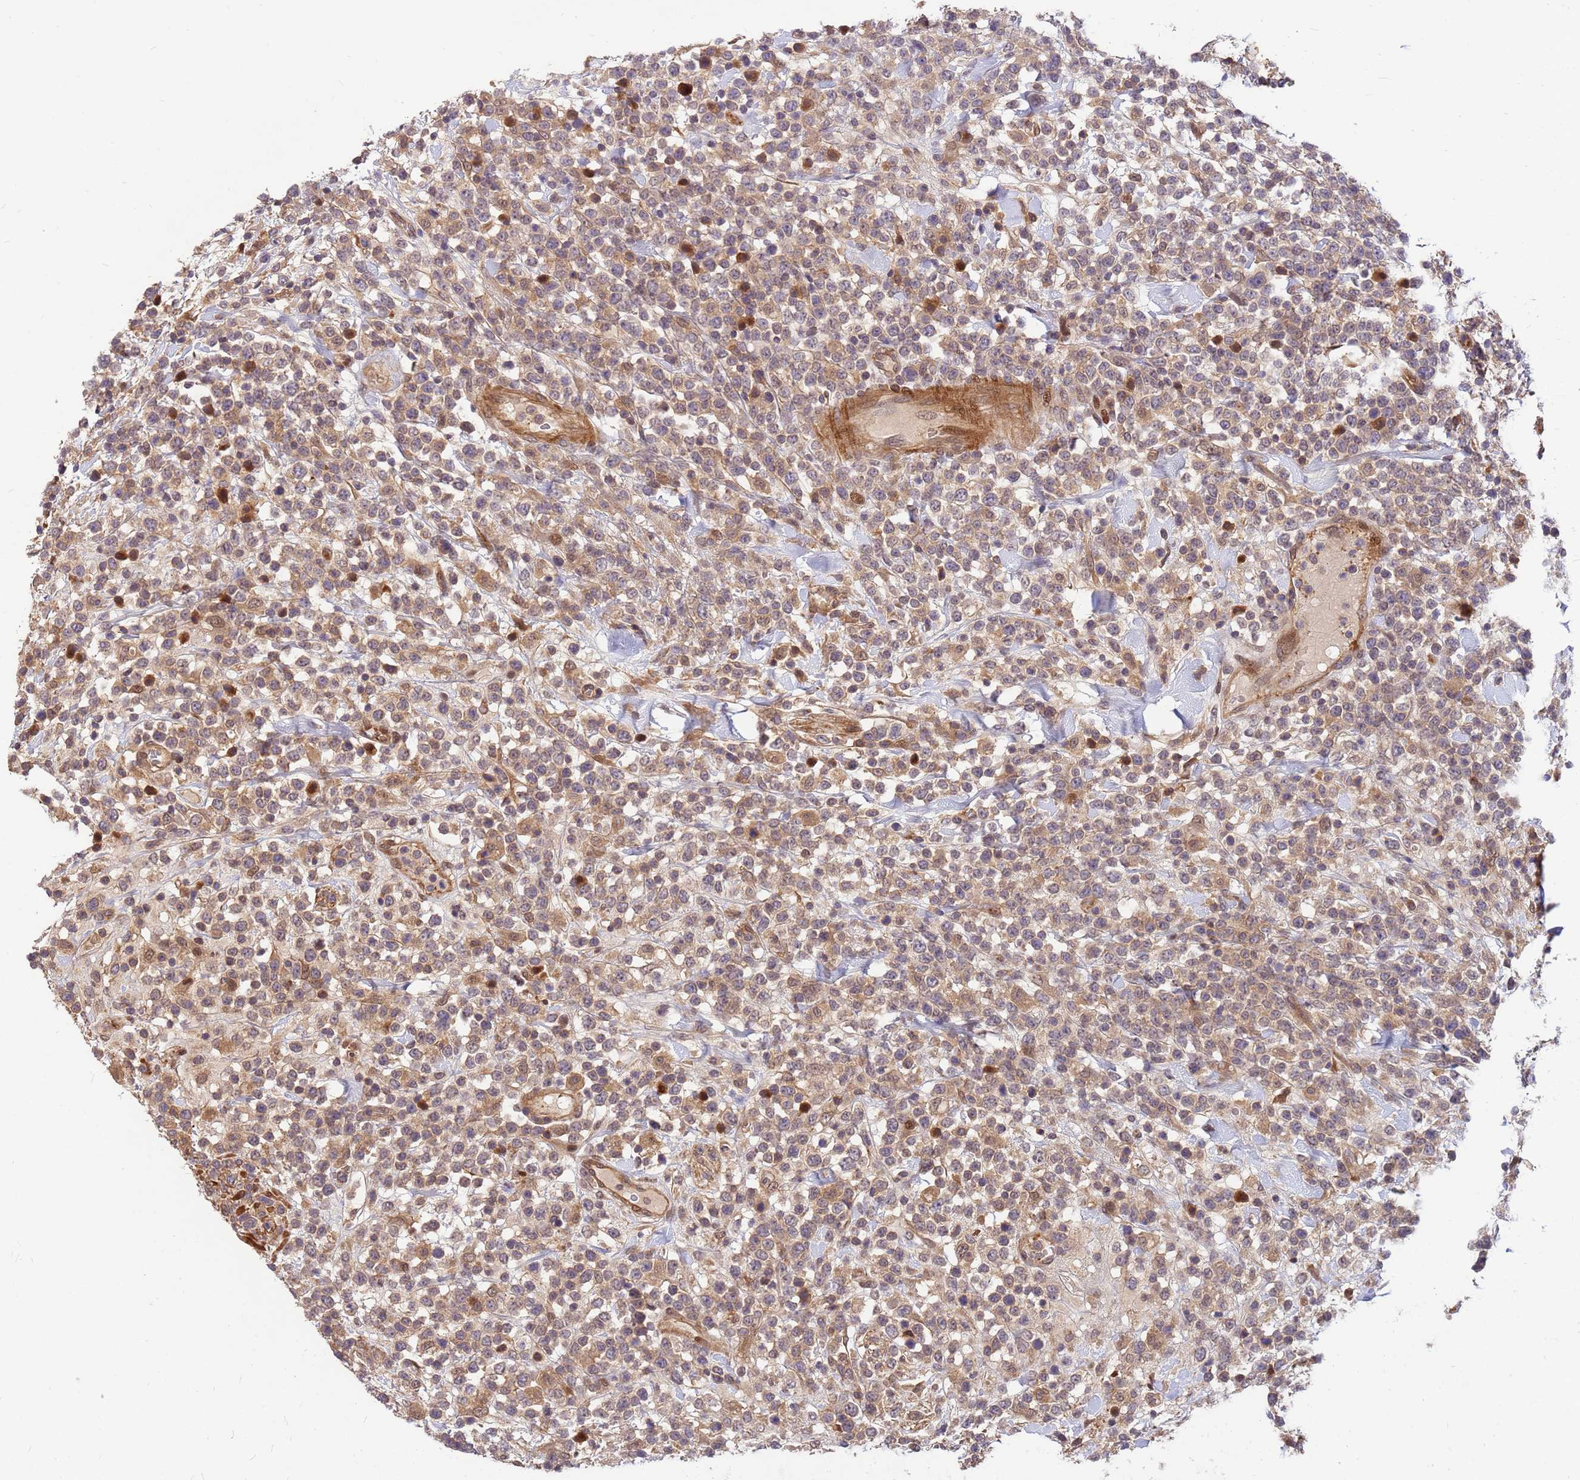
{"staining": {"intensity": "weak", "quantity": "25%-75%", "location": "cytoplasmic/membranous"}, "tissue": "lymphoma", "cell_type": "Tumor cells", "image_type": "cancer", "snomed": [{"axis": "morphology", "description": "Malignant lymphoma, non-Hodgkin's type, High grade"}, {"axis": "topography", "description": "Colon"}], "caption": "Protein expression analysis of human lymphoma reveals weak cytoplasmic/membranous positivity in about 25%-75% of tumor cells.", "gene": "DUS4L", "patient": {"sex": "female", "age": 53}}